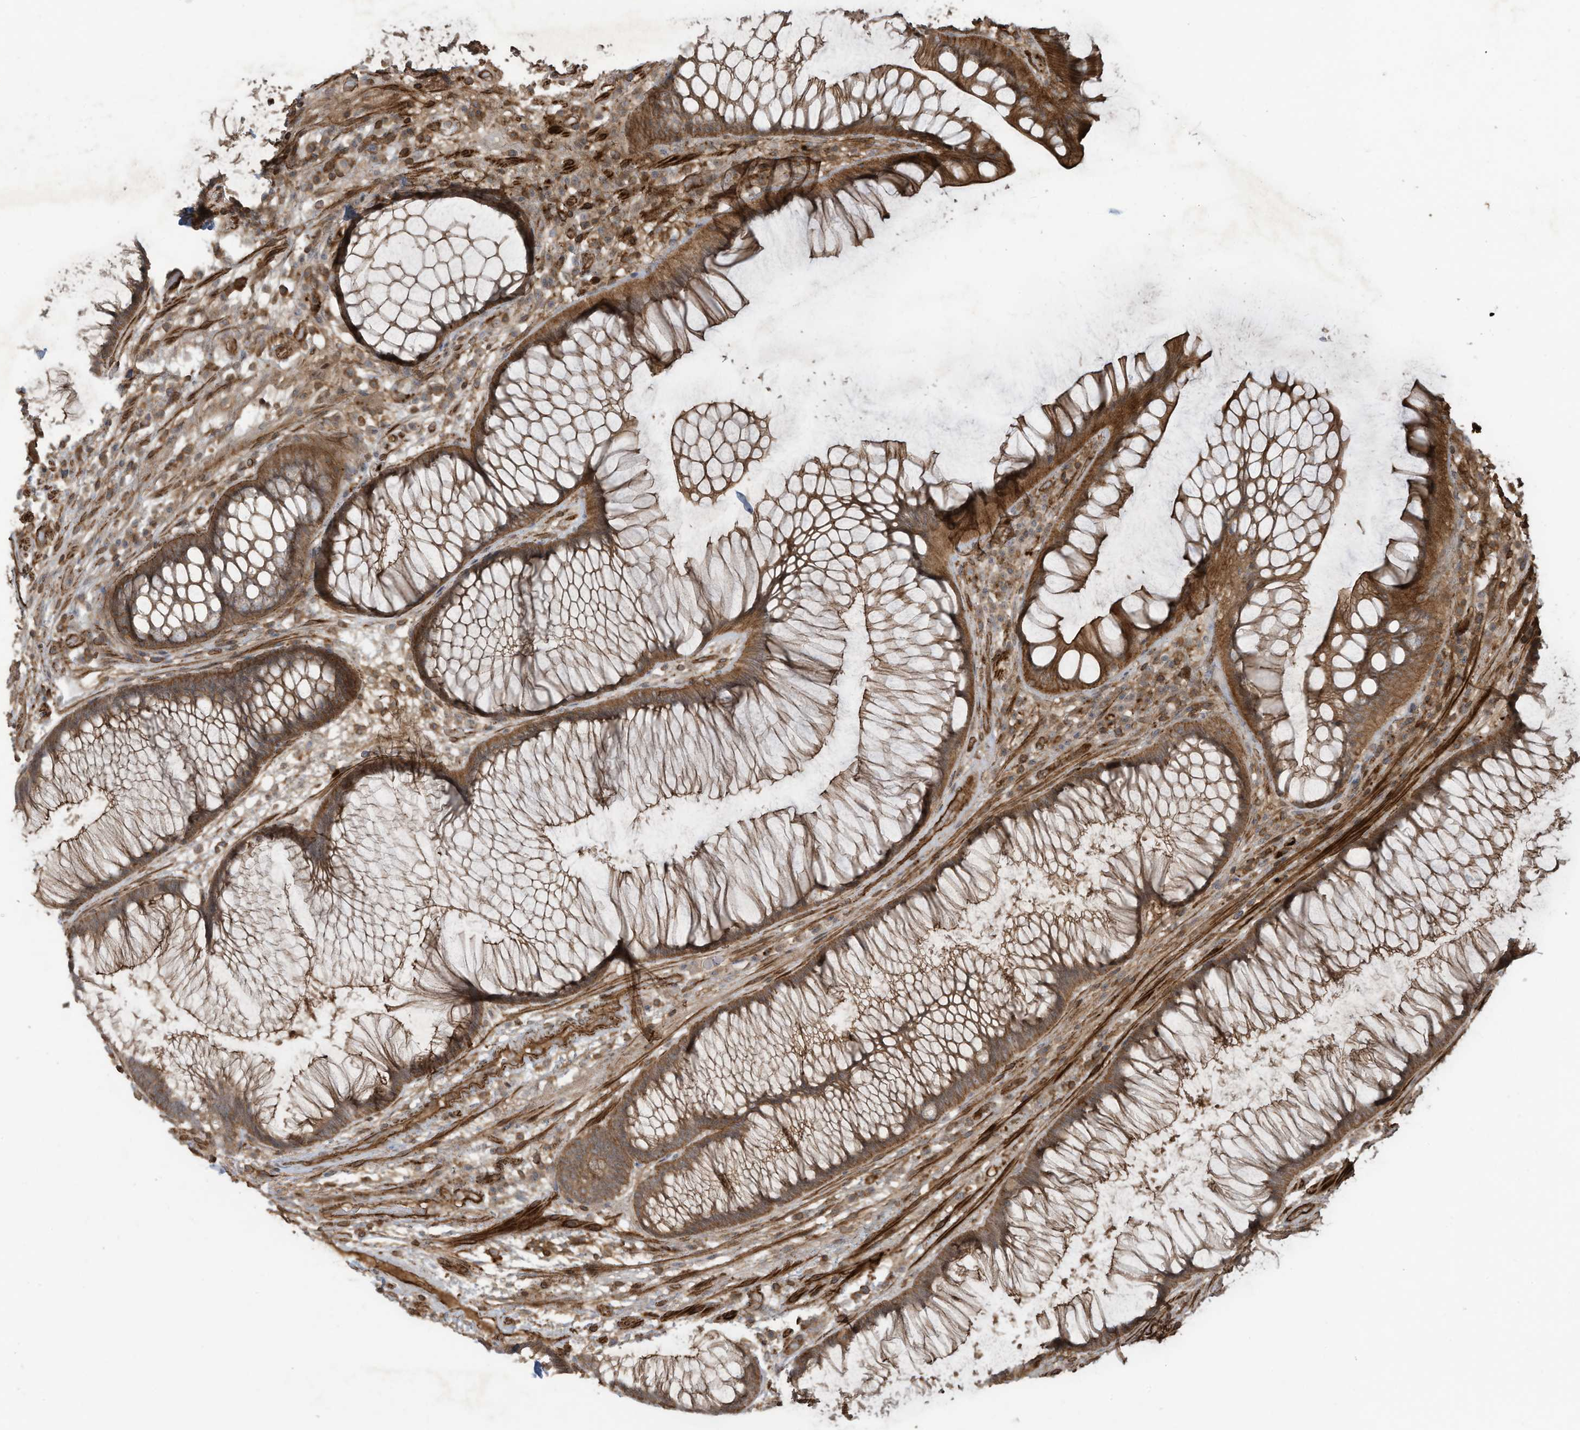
{"staining": {"intensity": "strong", "quantity": ">75%", "location": "cytoplasmic/membranous"}, "tissue": "rectum", "cell_type": "Glandular cells", "image_type": "normal", "snomed": [{"axis": "morphology", "description": "Normal tissue, NOS"}, {"axis": "topography", "description": "Rectum"}], "caption": "Protein expression analysis of normal rectum displays strong cytoplasmic/membranous staining in approximately >75% of glandular cells. The protein of interest is shown in brown color, while the nuclei are stained blue.", "gene": "DDIT4", "patient": {"sex": "male", "age": 51}}